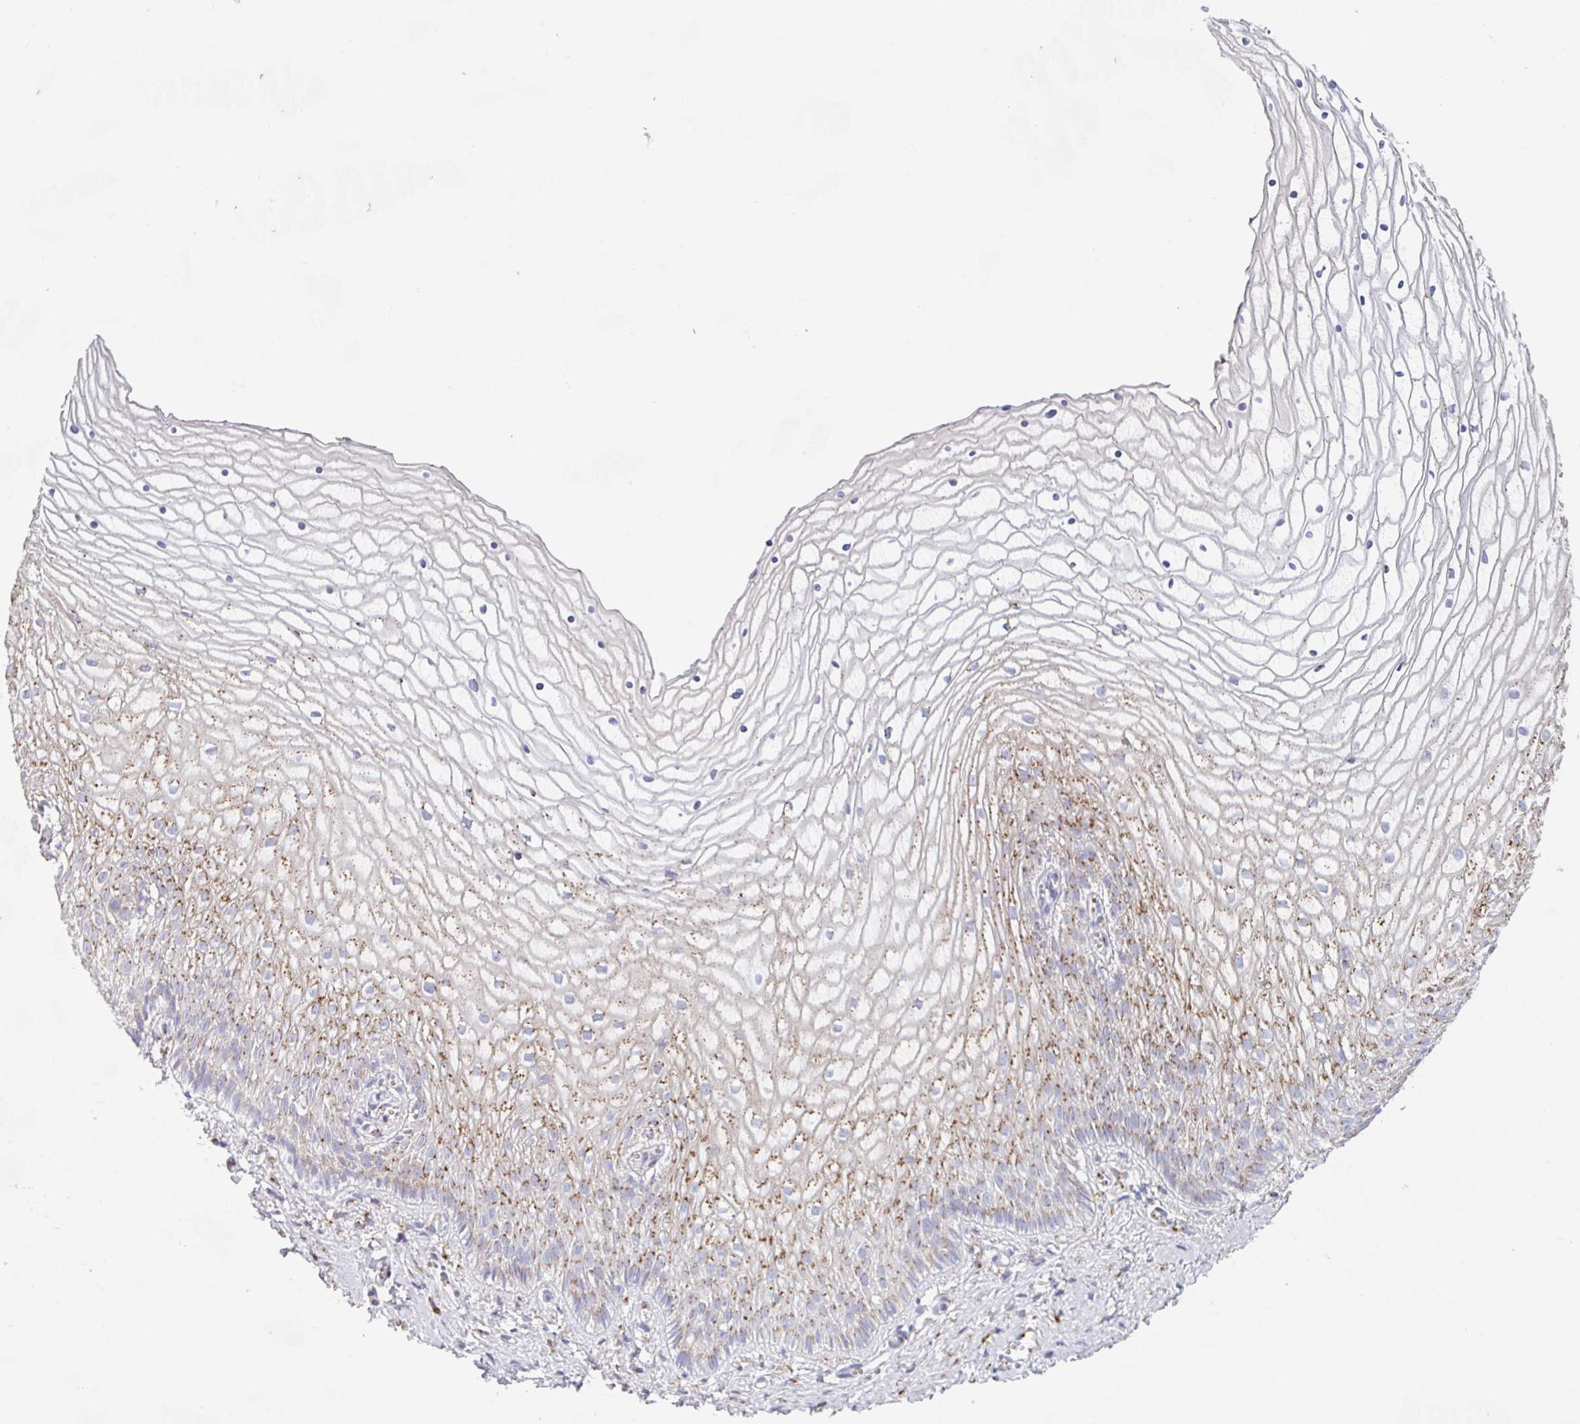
{"staining": {"intensity": "moderate", "quantity": "25%-75%", "location": "cytoplasmic/membranous"}, "tissue": "vagina", "cell_type": "Squamous epithelial cells", "image_type": "normal", "snomed": [{"axis": "morphology", "description": "Normal tissue, NOS"}, {"axis": "topography", "description": "Vagina"}], "caption": "Immunohistochemistry staining of normal vagina, which exhibits medium levels of moderate cytoplasmic/membranous staining in about 25%-75% of squamous epithelial cells indicating moderate cytoplasmic/membranous protein positivity. The staining was performed using DAB (3,3'-diaminobenzidine) (brown) for protein detection and nuclei were counterstained in hematoxylin (blue).", "gene": "PROSER3", "patient": {"sex": "female", "age": 56}}